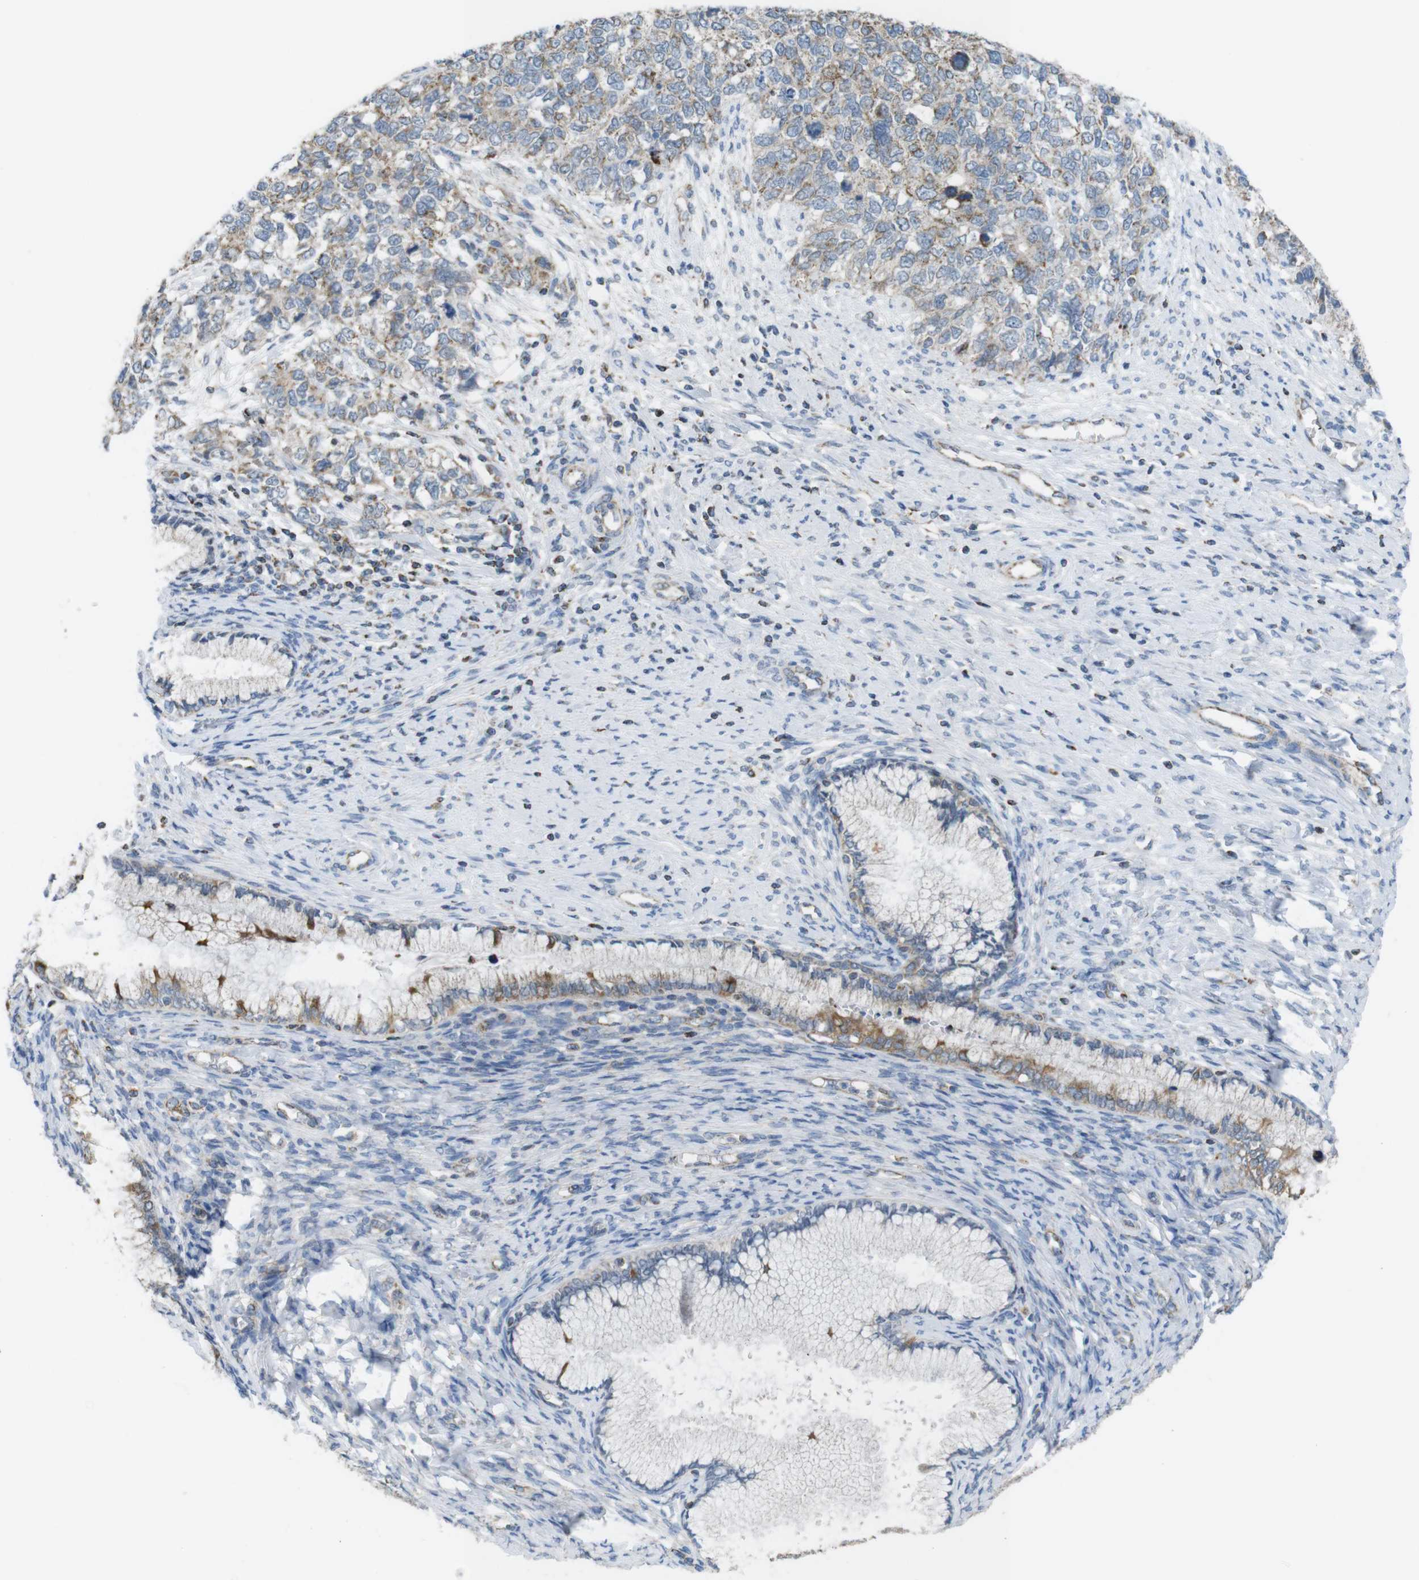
{"staining": {"intensity": "moderate", "quantity": "25%-75%", "location": "cytoplasmic/membranous"}, "tissue": "cervical cancer", "cell_type": "Tumor cells", "image_type": "cancer", "snomed": [{"axis": "morphology", "description": "Squamous cell carcinoma, NOS"}, {"axis": "topography", "description": "Cervix"}], "caption": "Cervical squamous cell carcinoma was stained to show a protein in brown. There is medium levels of moderate cytoplasmic/membranous expression in approximately 25%-75% of tumor cells. (Stains: DAB (3,3'-diaminobenzidine) in brown, nuclei in blue, Microscopy: brightfield microscopy at high magnification).", "gene": "GRIK2", "patient": {"sex": "female", "age": 63}}